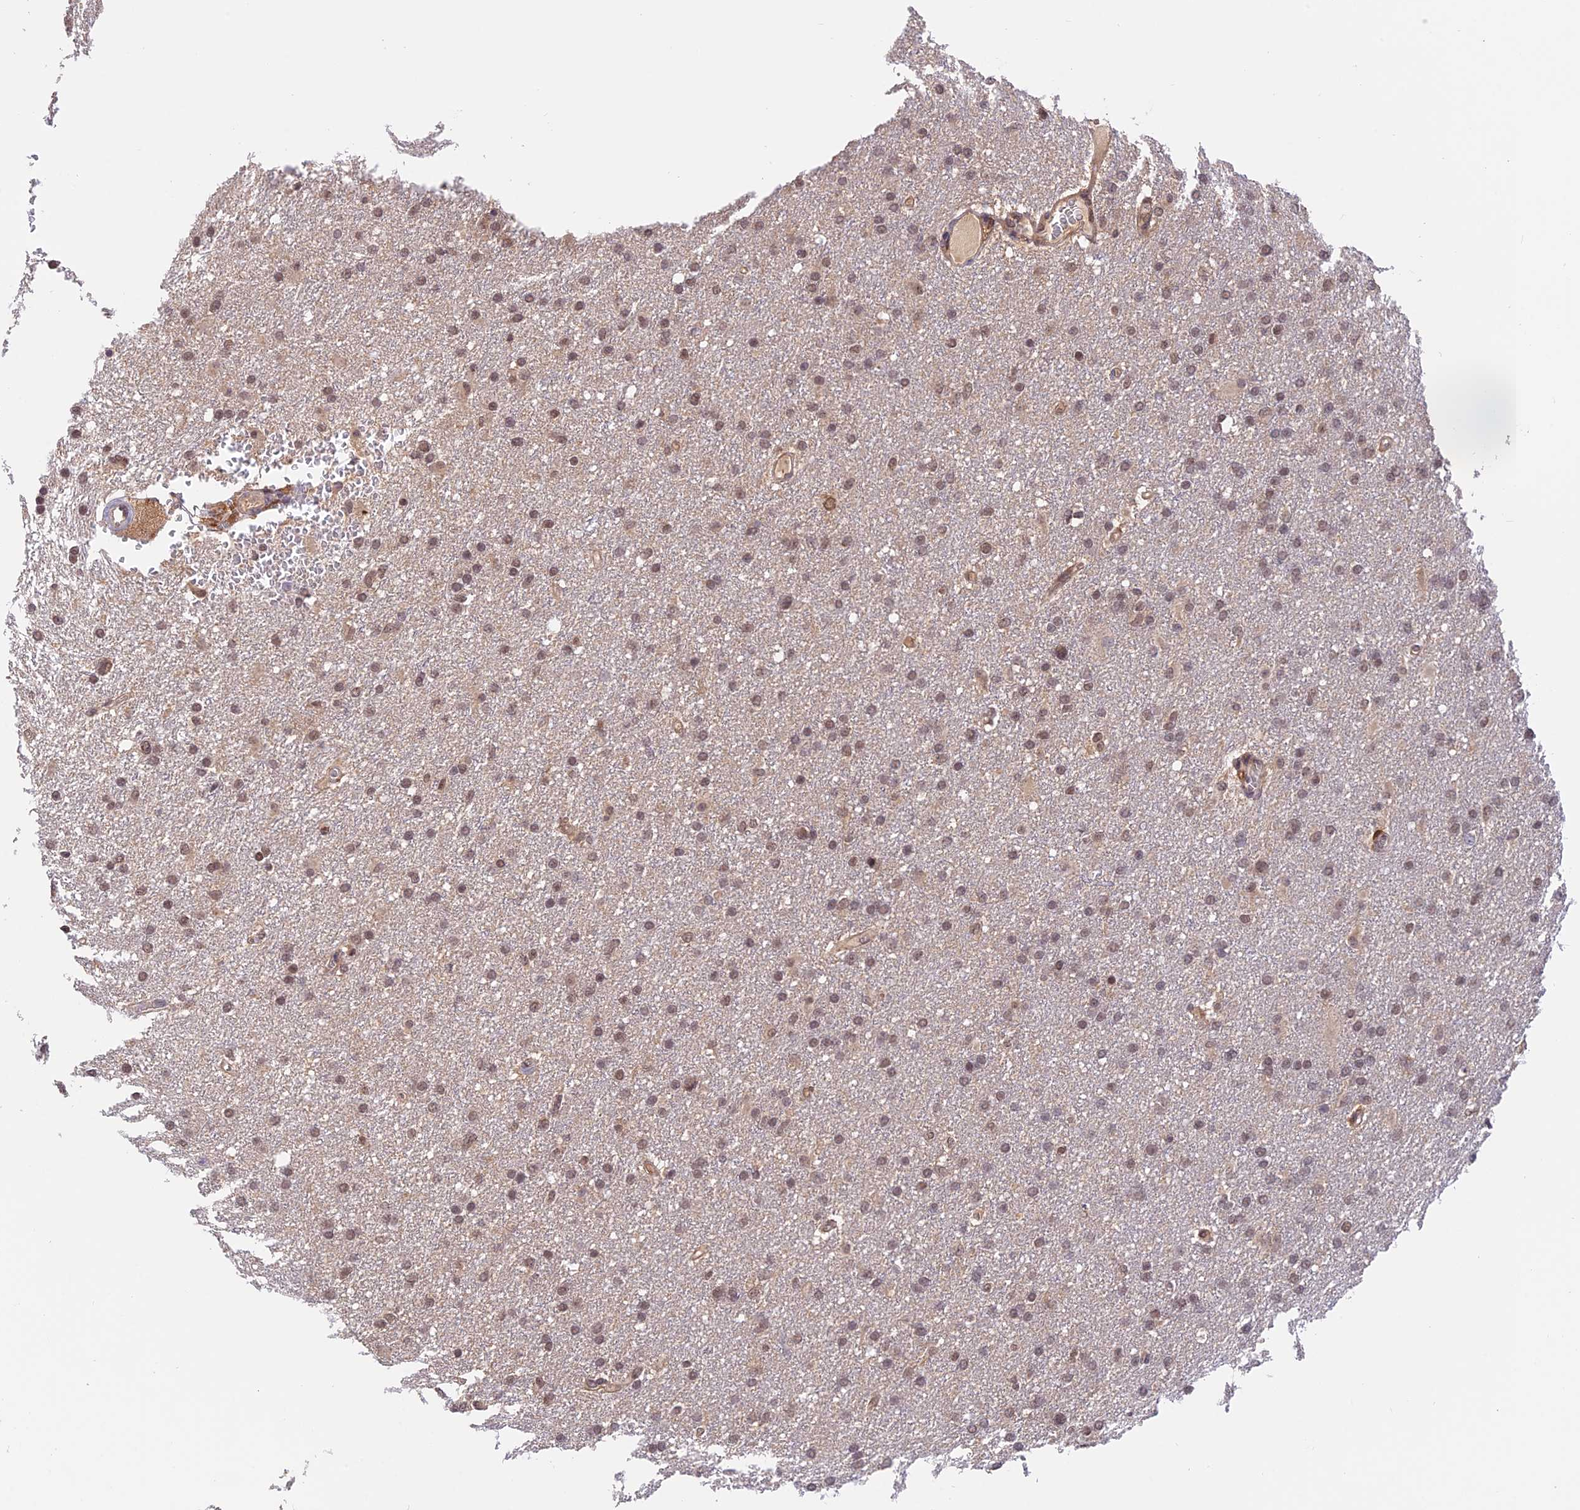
{"staining": {"intensity": "moderate", "quantity": ">75%", "location": "nuclear"}, "tissue": "glioma", "cell_type": "Tumor cells", "image_type": "cancer", "snomed": [{"axis": "morphology", "description": "Glioma, malignant, High grade"}, {"axis": "topography", "description": "Cerebral cortex"}], "caption": "Brown immunohistochemical staining in malignant glioma (high-grade) exhibits moderate nuclear staining in approximately >75% of tumor cells. (DAB (3,3'-diaminobenzidine) IHC, brown staining for protein, blue staining for nuclei).", "gene": "MNS1", "patient": {"sex": "female", "age": 36}}